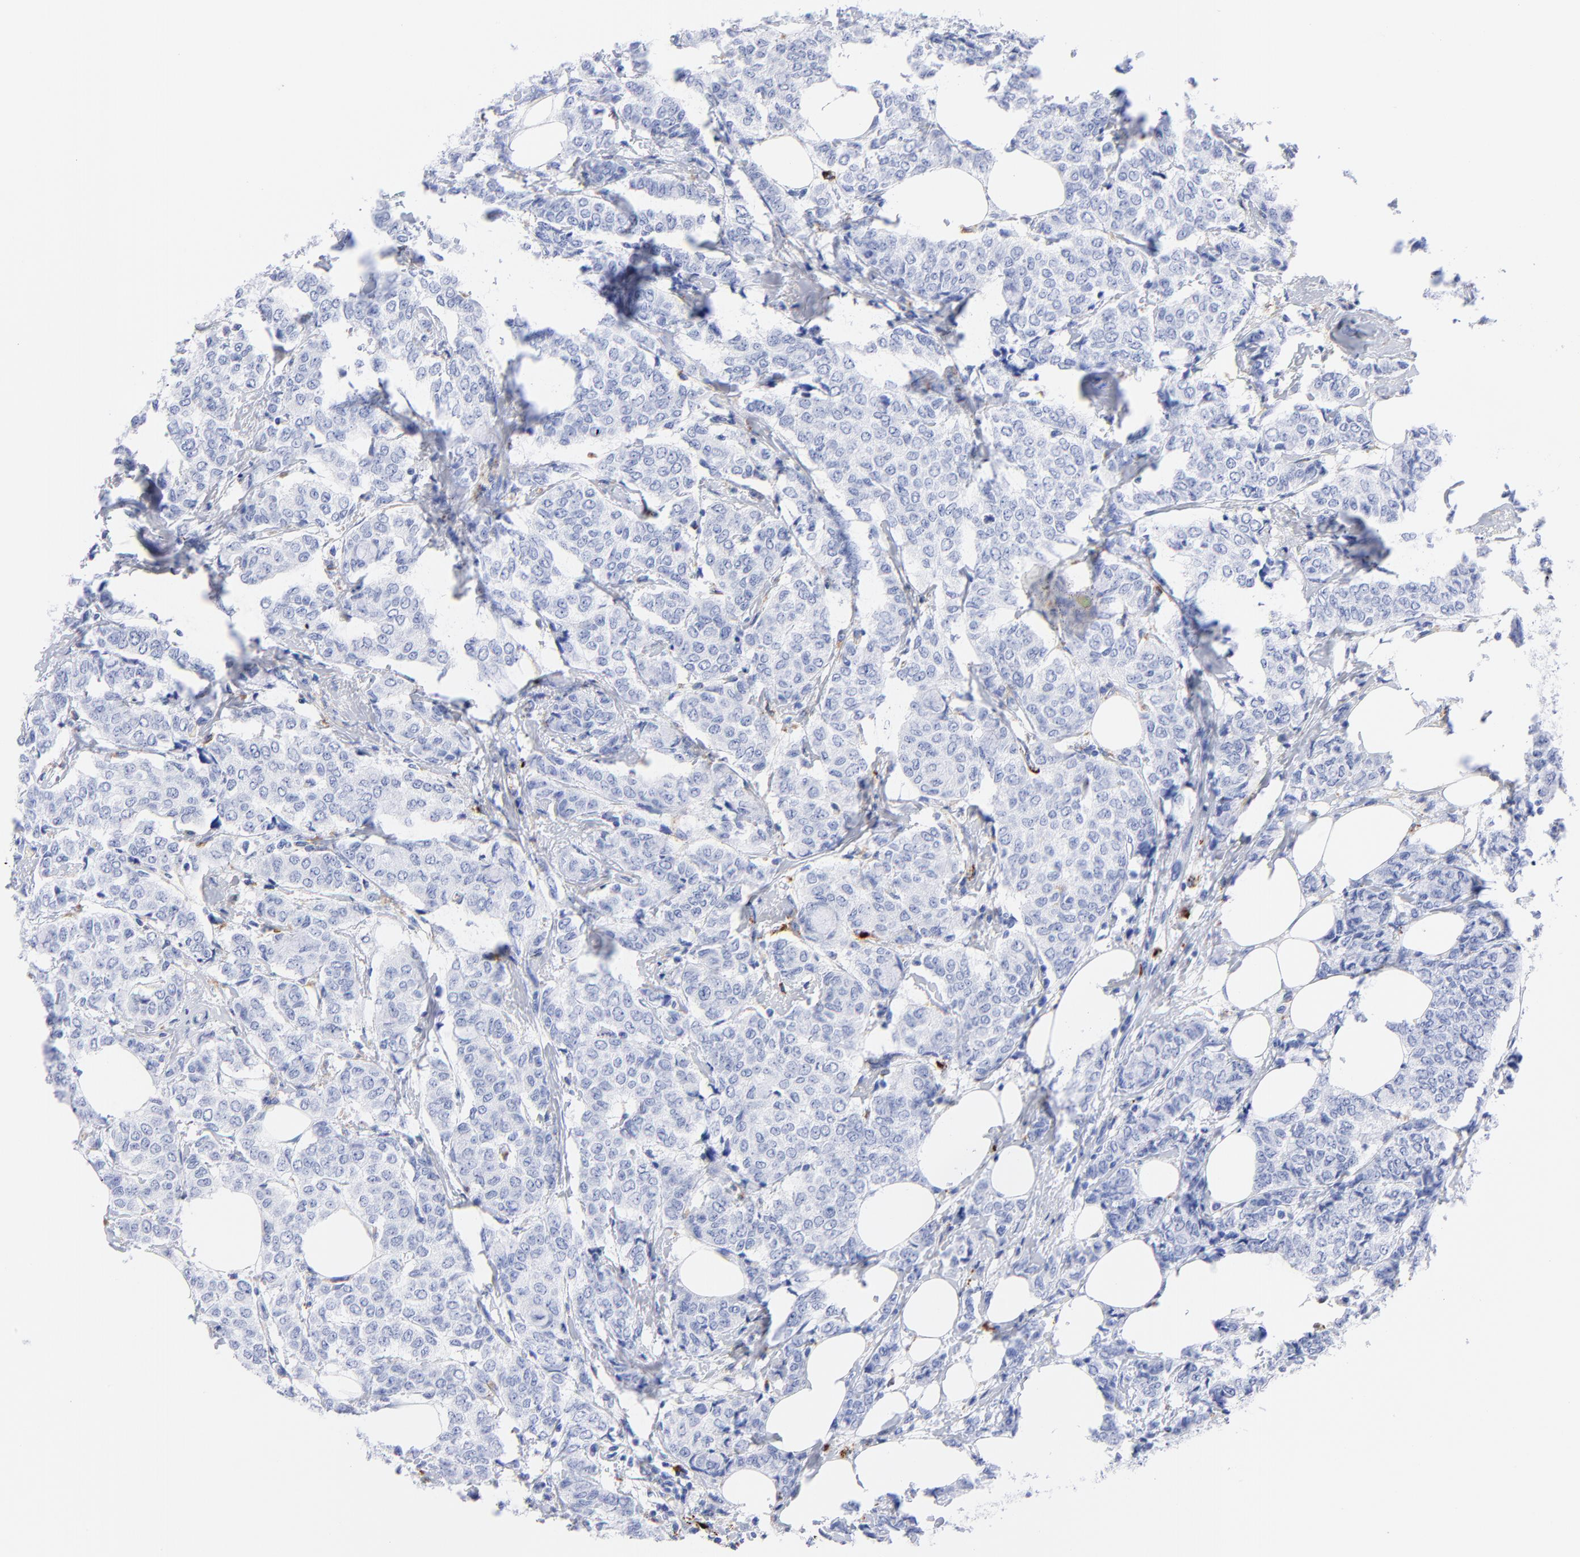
{"staining": {"intensity": "negative", "quantity": "none", "location": "none"}, "tissue": "breast cancer", "cell_type": "Tumor cells", "image_type": "cancer", "snomed": [{"axis": "morphology", "description": "Lobular carcinoma"}, {"axis": "topography", "description": "Breast"}], "caption": "Breast cancer was stained to show a protein in brown. There is no significant staining in tumor cells.", "gene": "CPVL", "patient": {"sex": "female", "age": 60}}